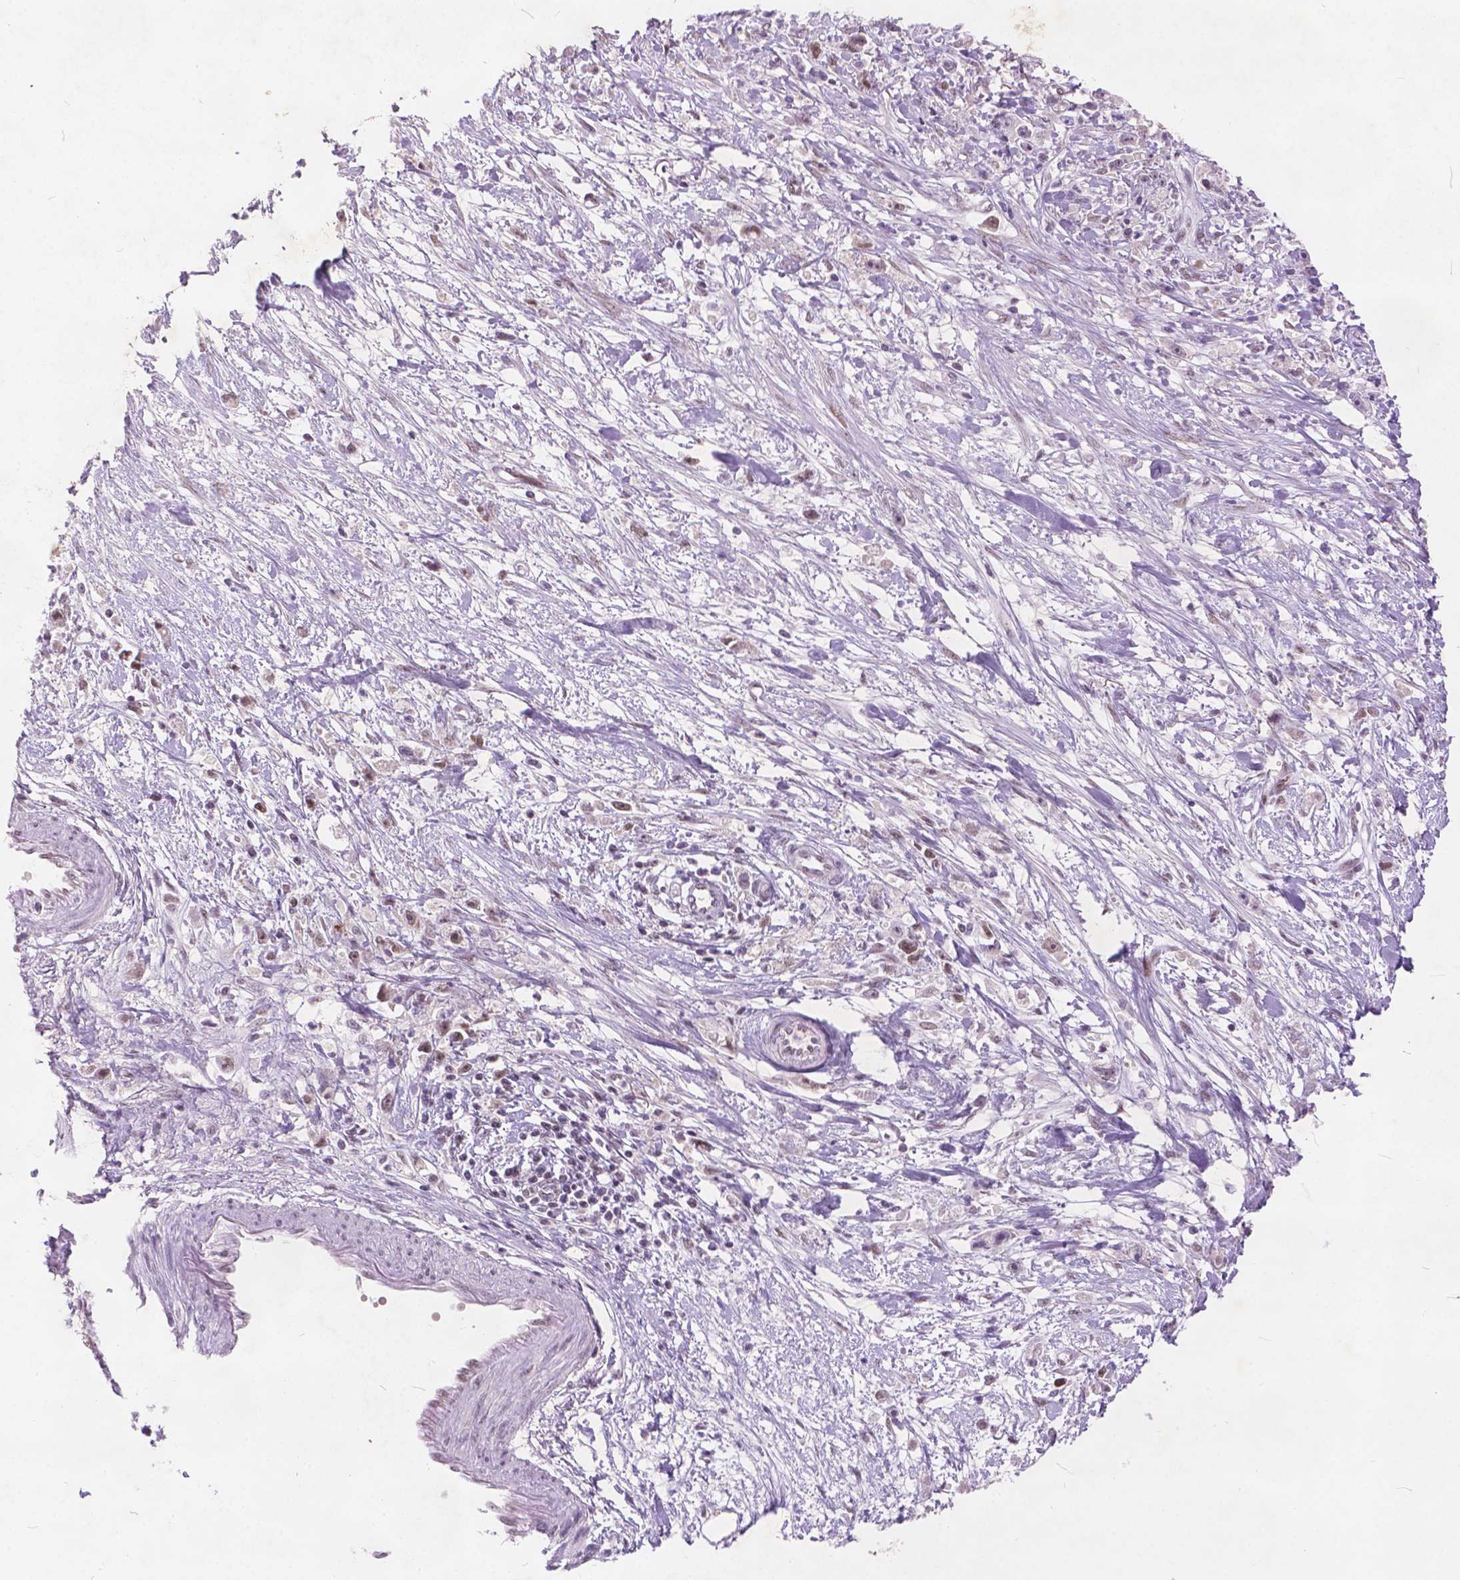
{"staining": {"intensity": "weak", "quantity": ">75%", "location": "nuclear"}, "tissue": "stomach cancer", "cell_type": "Tumor cells", "image_type": "cancer", "snomed": [{"axis": "morphology", "description": "Adenocarcinoma, NOS"}, {"axis": "topography", "description": "Stomach"}], "caption": "Immunohistochemistry (DAB) staining of human stomach adenocarcinoma displays weak nuclear protein staining in about >75% of tumor cells.", "gene": "FAM53A", "patient": {"sex": "female", "age": 59}}